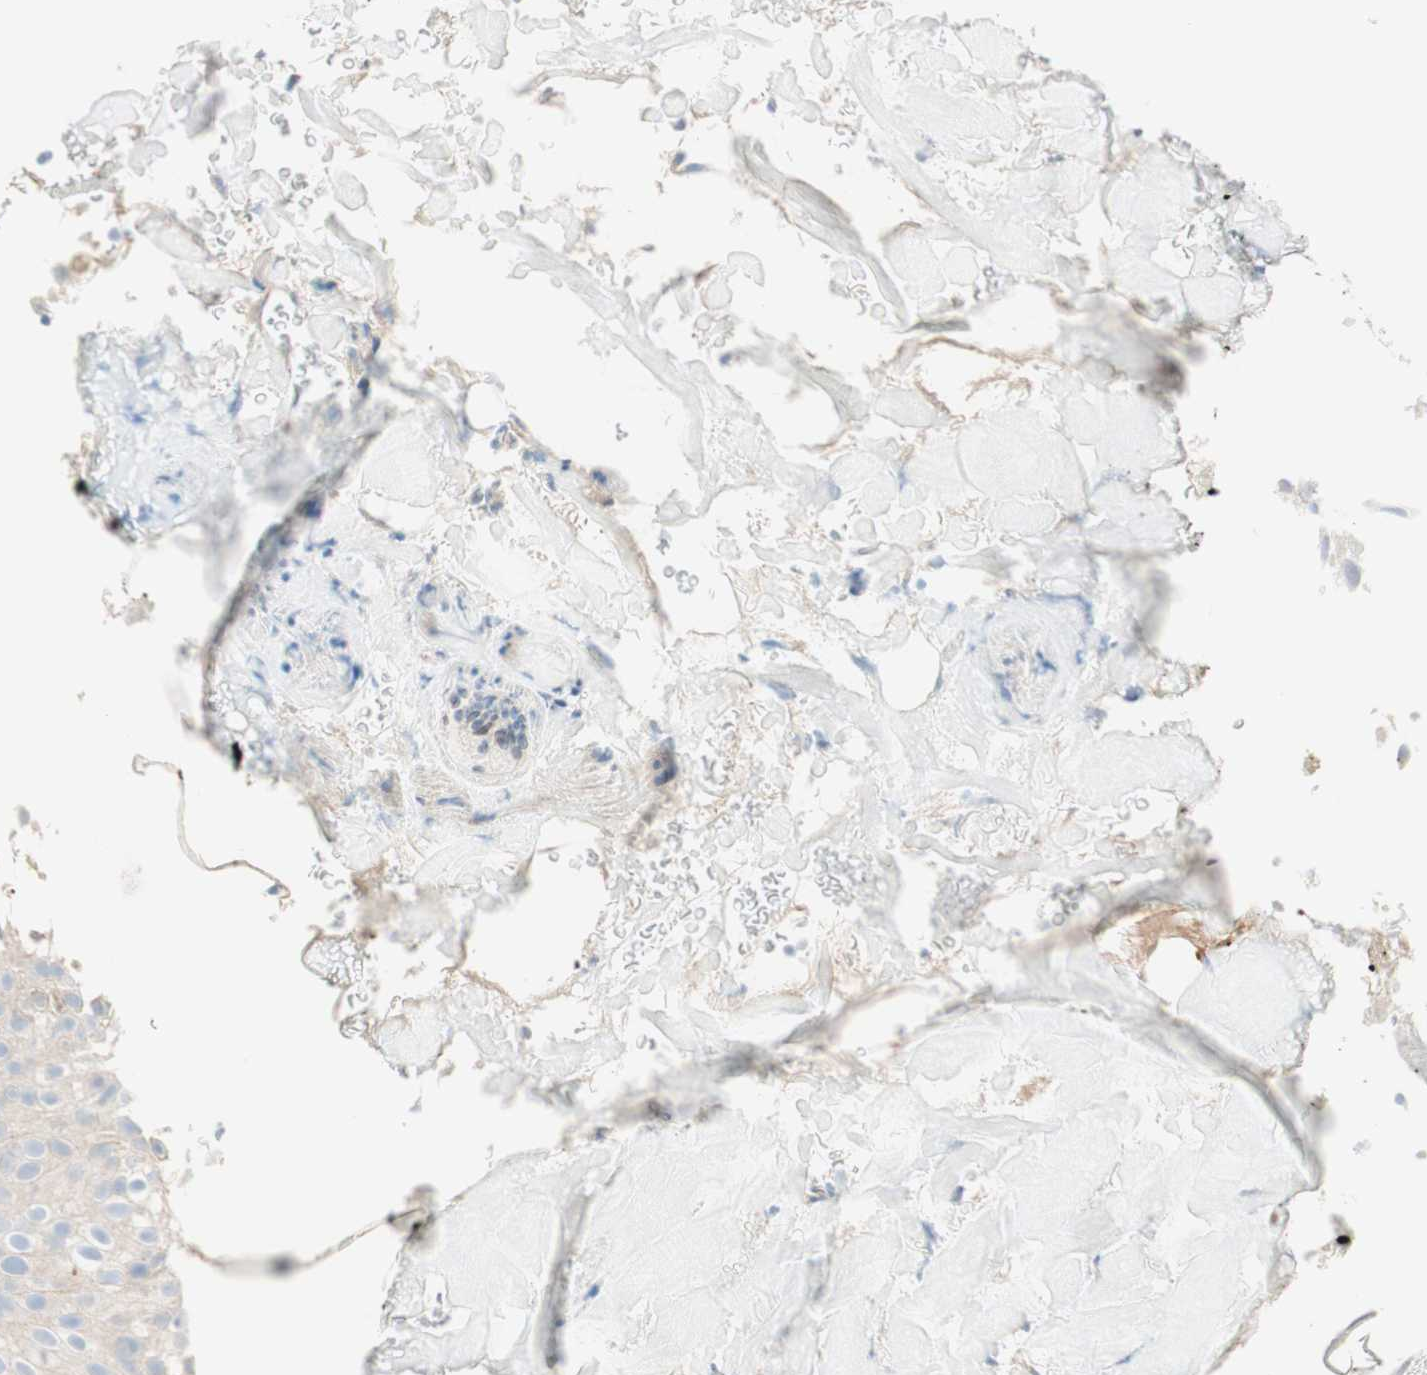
{"staining": {"intensity": "weak", "quantity": ">75%", "location": "cytoplasmic/membranous"}, "tissue": "urothelial cancer", "cell_type": "Tumor cells", "image_type": "cancer", "snomed": [{"axis": "morphology", "description": "Urothelial carcinoma, Low grade"}, {"axis": "topography", "description": "Urinary bladder"}], "caption": "A brown stain highlights weak cytoplasmic/membranous staining of a protein in human low-grade urothelial carcinoma tumor cells. (DAB (3,3'-diaminobenzidine) = brown stain, brightfield microscopy at high magnification).", "gene": "GAPT", "patient": {"sex": "male", "age": 78}}